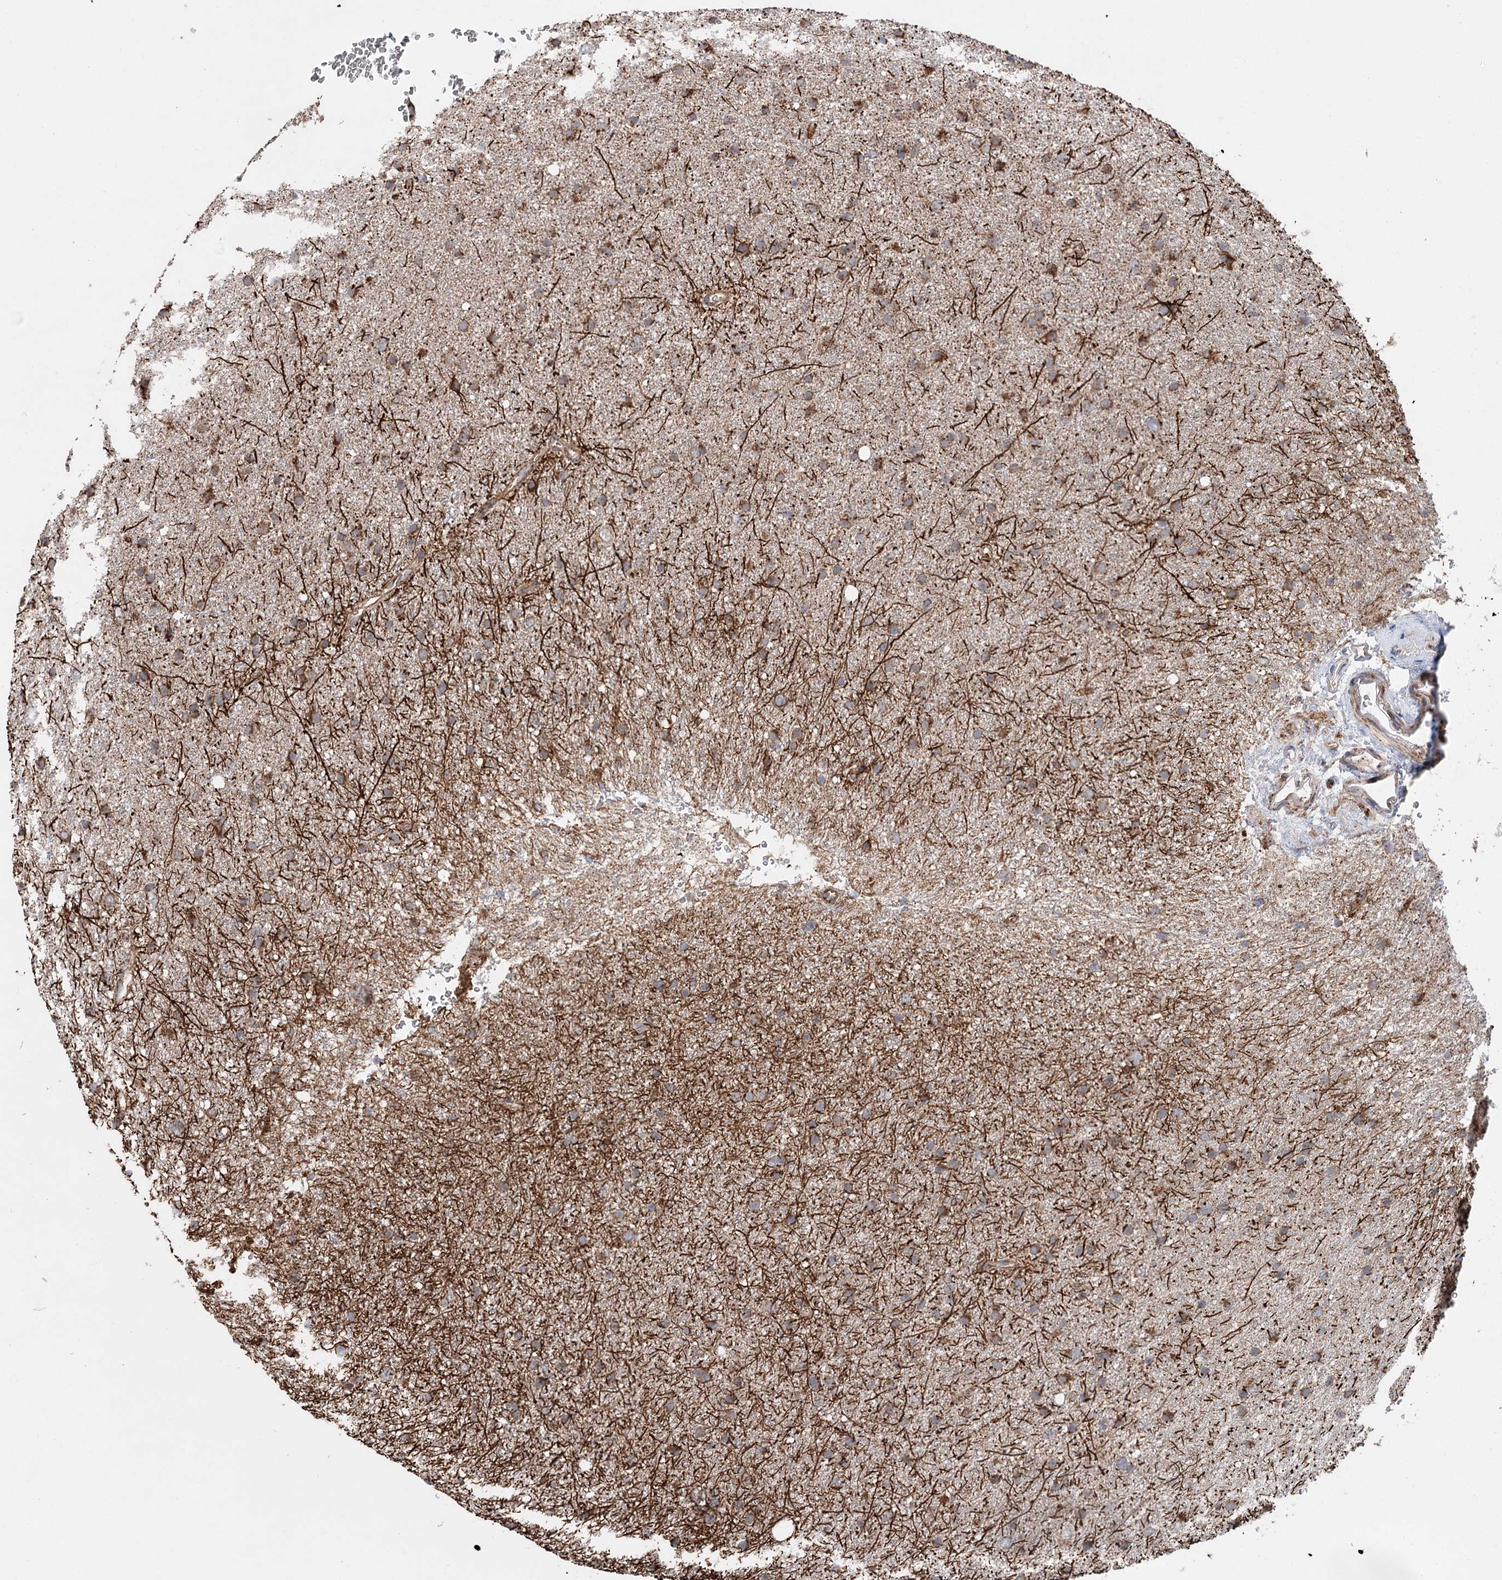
{"staining": {"intensity": "moderate", "quantity": ">75%", "location": "cytoplasmic/membranous"}, "tissue": "glioma", "cell_type": "Tumor cells", "image_type": "cancer", "snomed": [{"axis": "morphology", "description": "Glioma, malignant, Low grade"}, {"axis": "topography", "description": "Cerebral cortex"}], "caption": "The photomicrograph displays a brown stain indicating the presence of a protein in the cytoplasmic/membranous of tumor cells in glioma. Using DAB (3,3'-diaminobenzidine) (brown) and hematoxylin (blue) stains, captured at high magnification using brightfield microscopy.", "gene": "APH1A", "patient": {"sex": "female", "age": 39}}